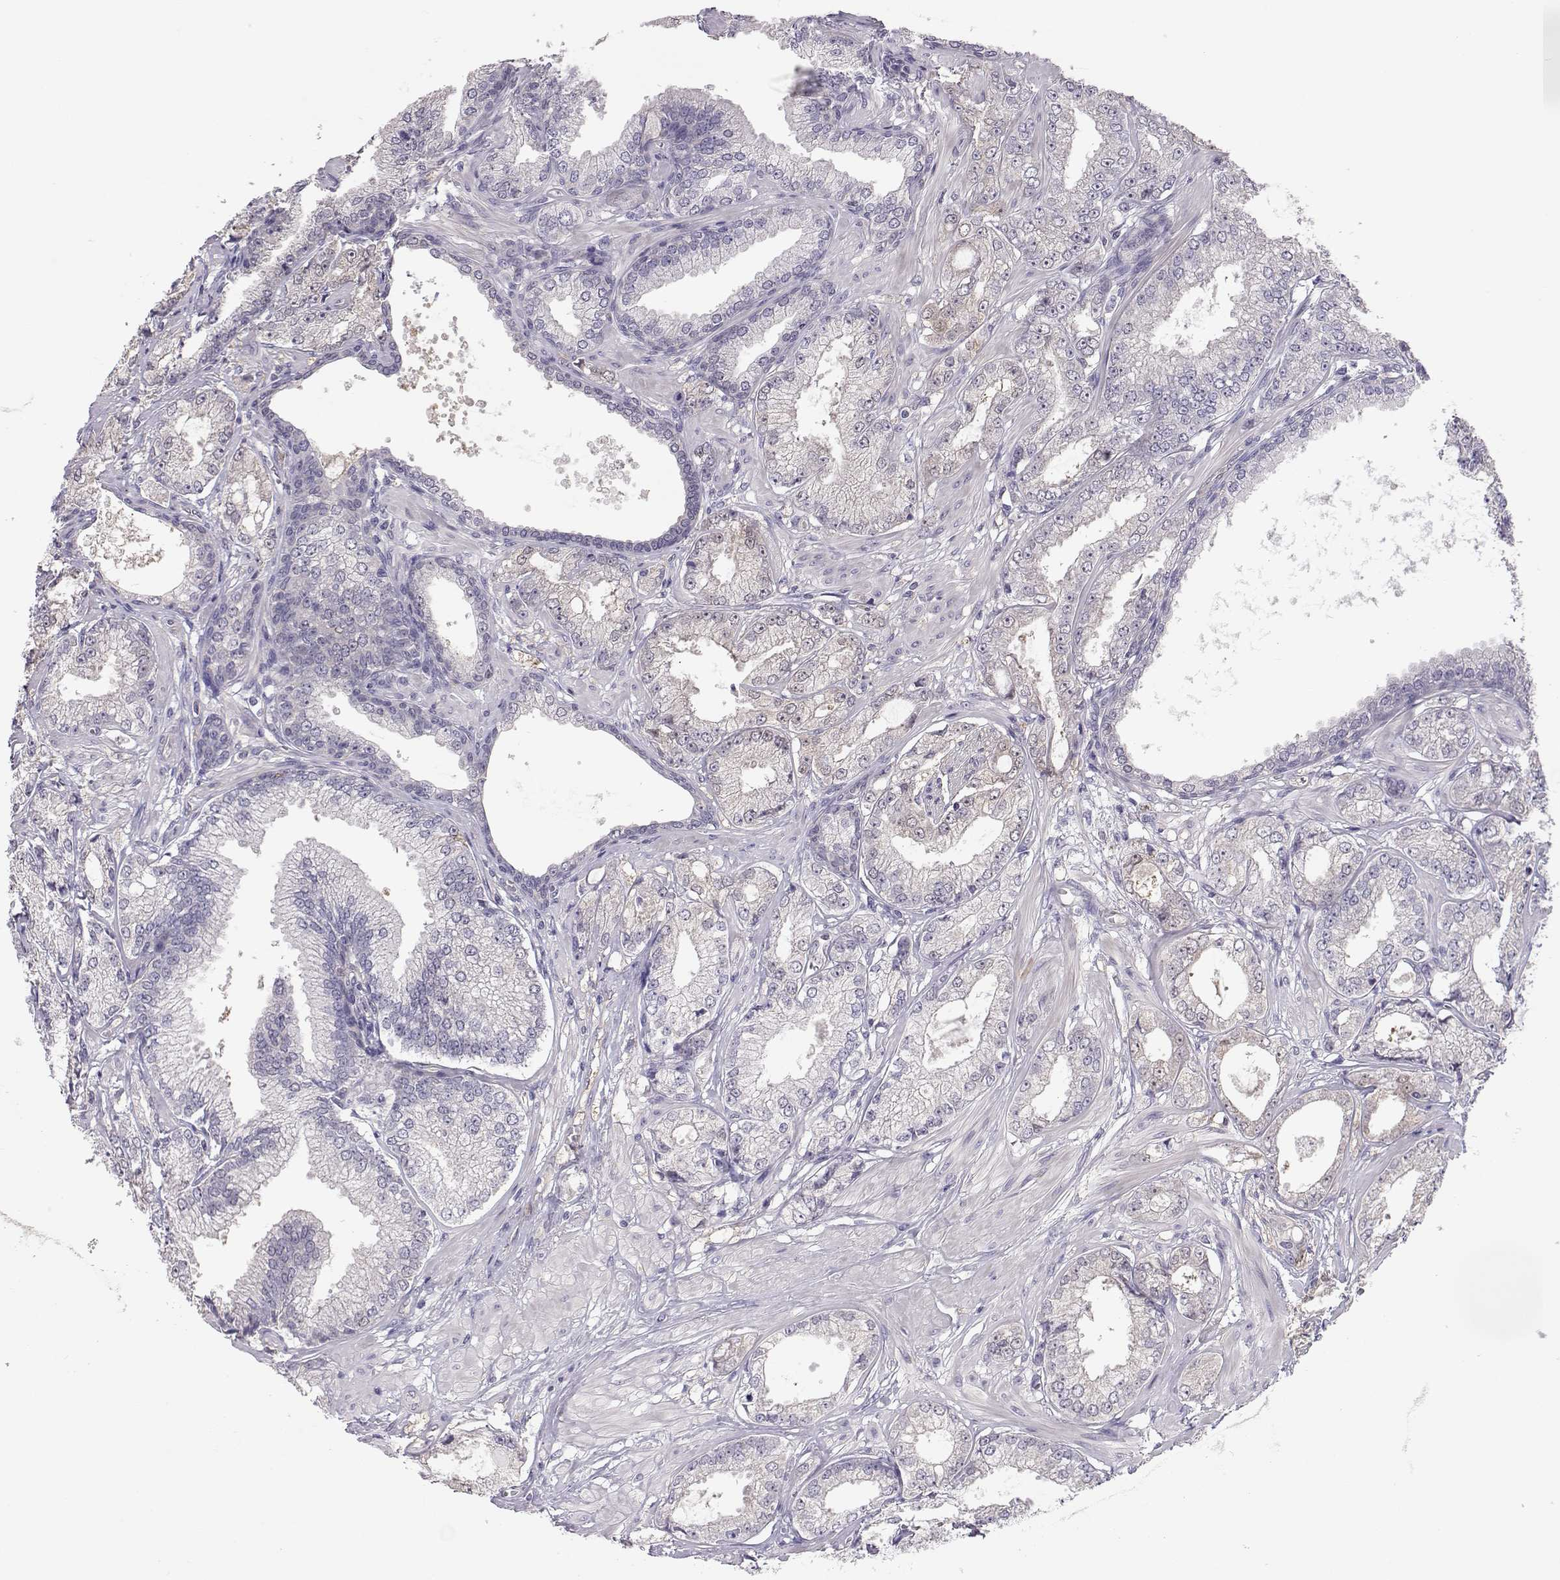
{"staining": {"intensity": "negative", "quantity": "none", "location": "none"}, "tissue": "prostate cancer", "cell_type": "Tumor cells", "image_type": "cancer", "snomed": [{"axis": "morphology", "description": "Adenocarcinoma, NOS"}, {"axis": "topography", "description": "Prostate"}], "caption": "DAB immunohistochemical staining of adenocarcinoma (prostate) displays no significant expression in tumor cells.", "gene": "NCAM2", "patient": {"sex": "male", "age": 64}}